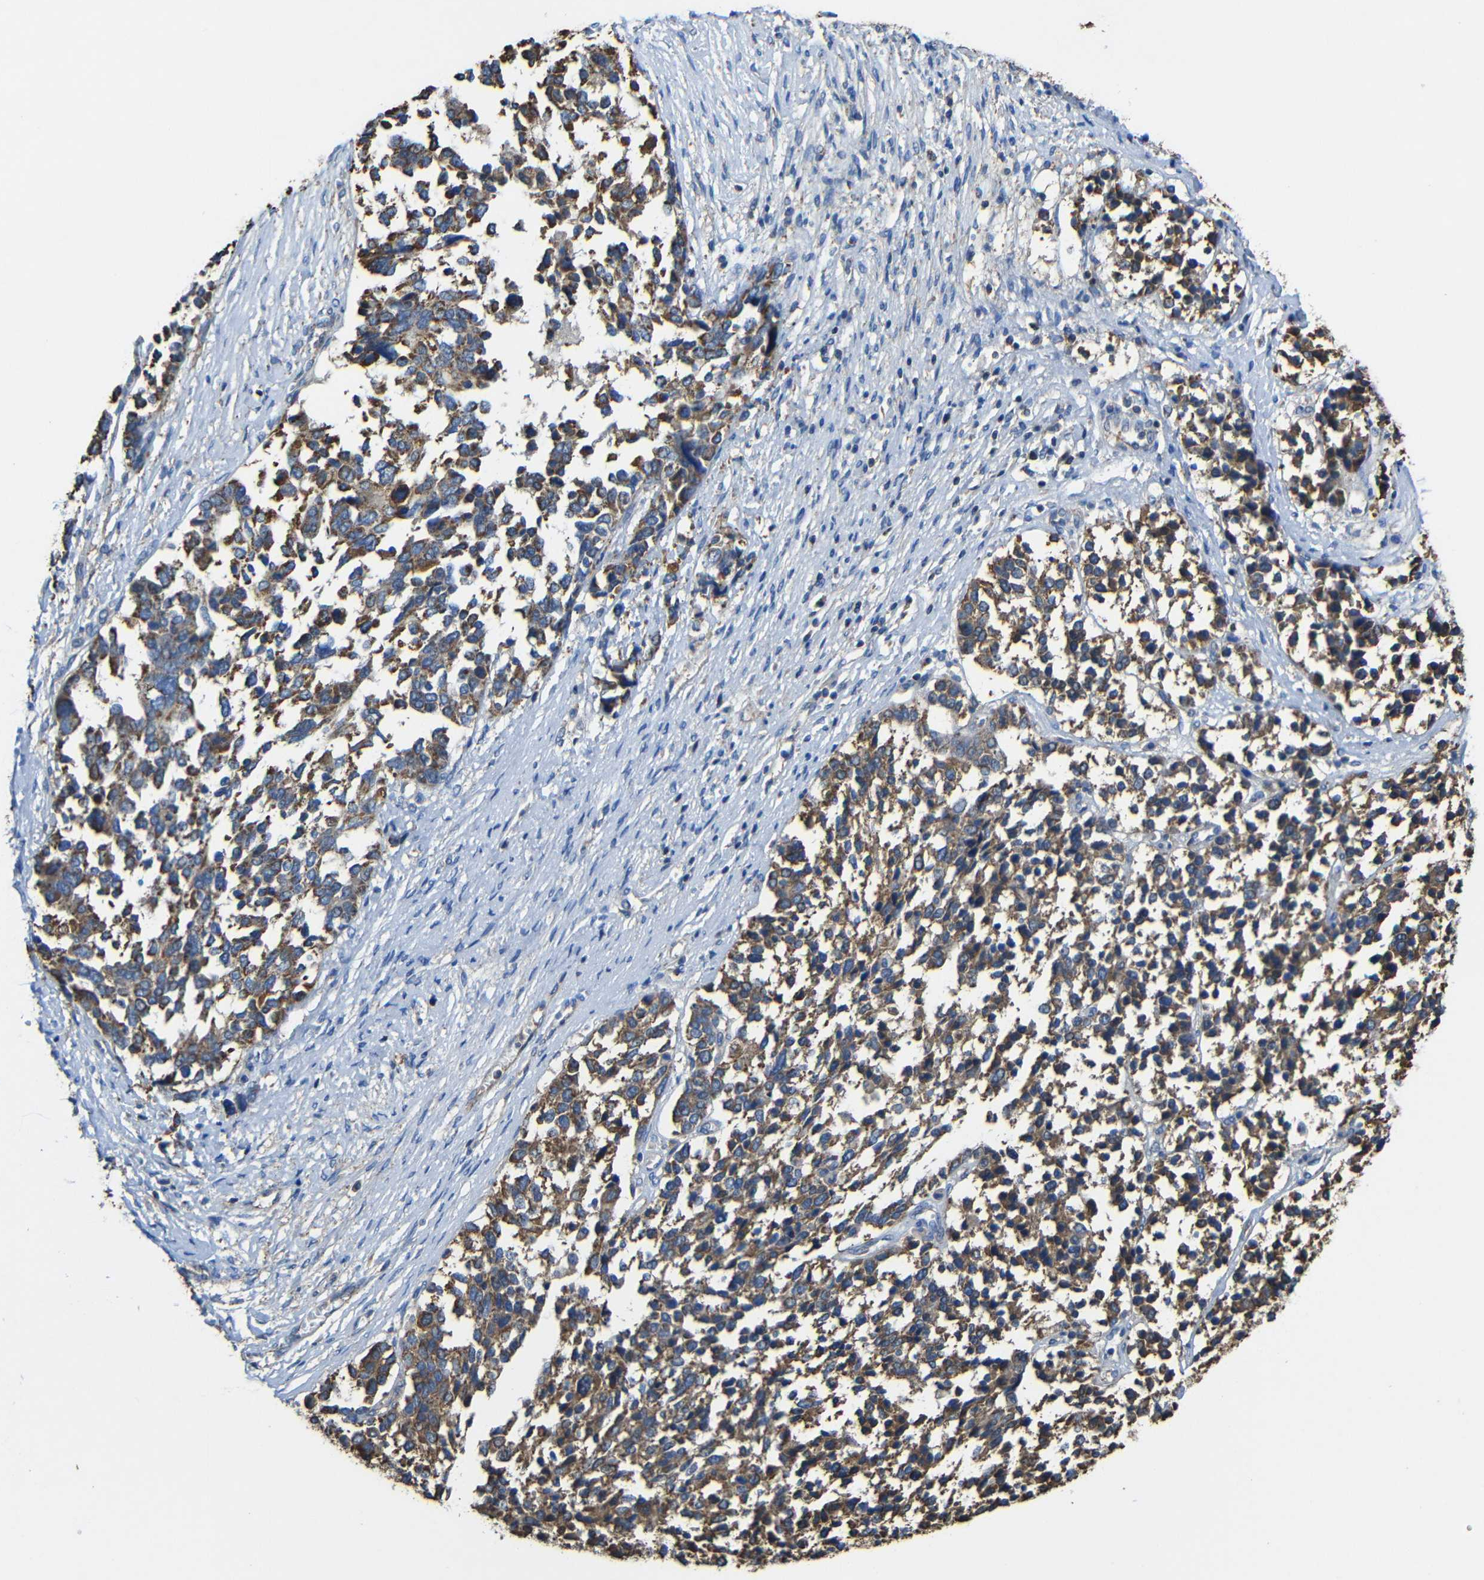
{"staining": {"intensity": "strong", "quantity": ">75%", "location": "cytoplasmic/membranous"}, "tissue": "ovarian cancer", "cell_type": "Tumor cells", "image_type": "cancer", "snomed": [{"axis": "morphology", "description": "Cystadenocarcinoma, serous, NOS"}, {"axis": "topography", "description": "Ovary"}], "caption": "Ovarian cancer tissue reveals strong cytoplasmic/membranous staining in approximately >75% of tumor cells", "gene": "INTS6L", "patient": {"sex": "female", "age": 44}}